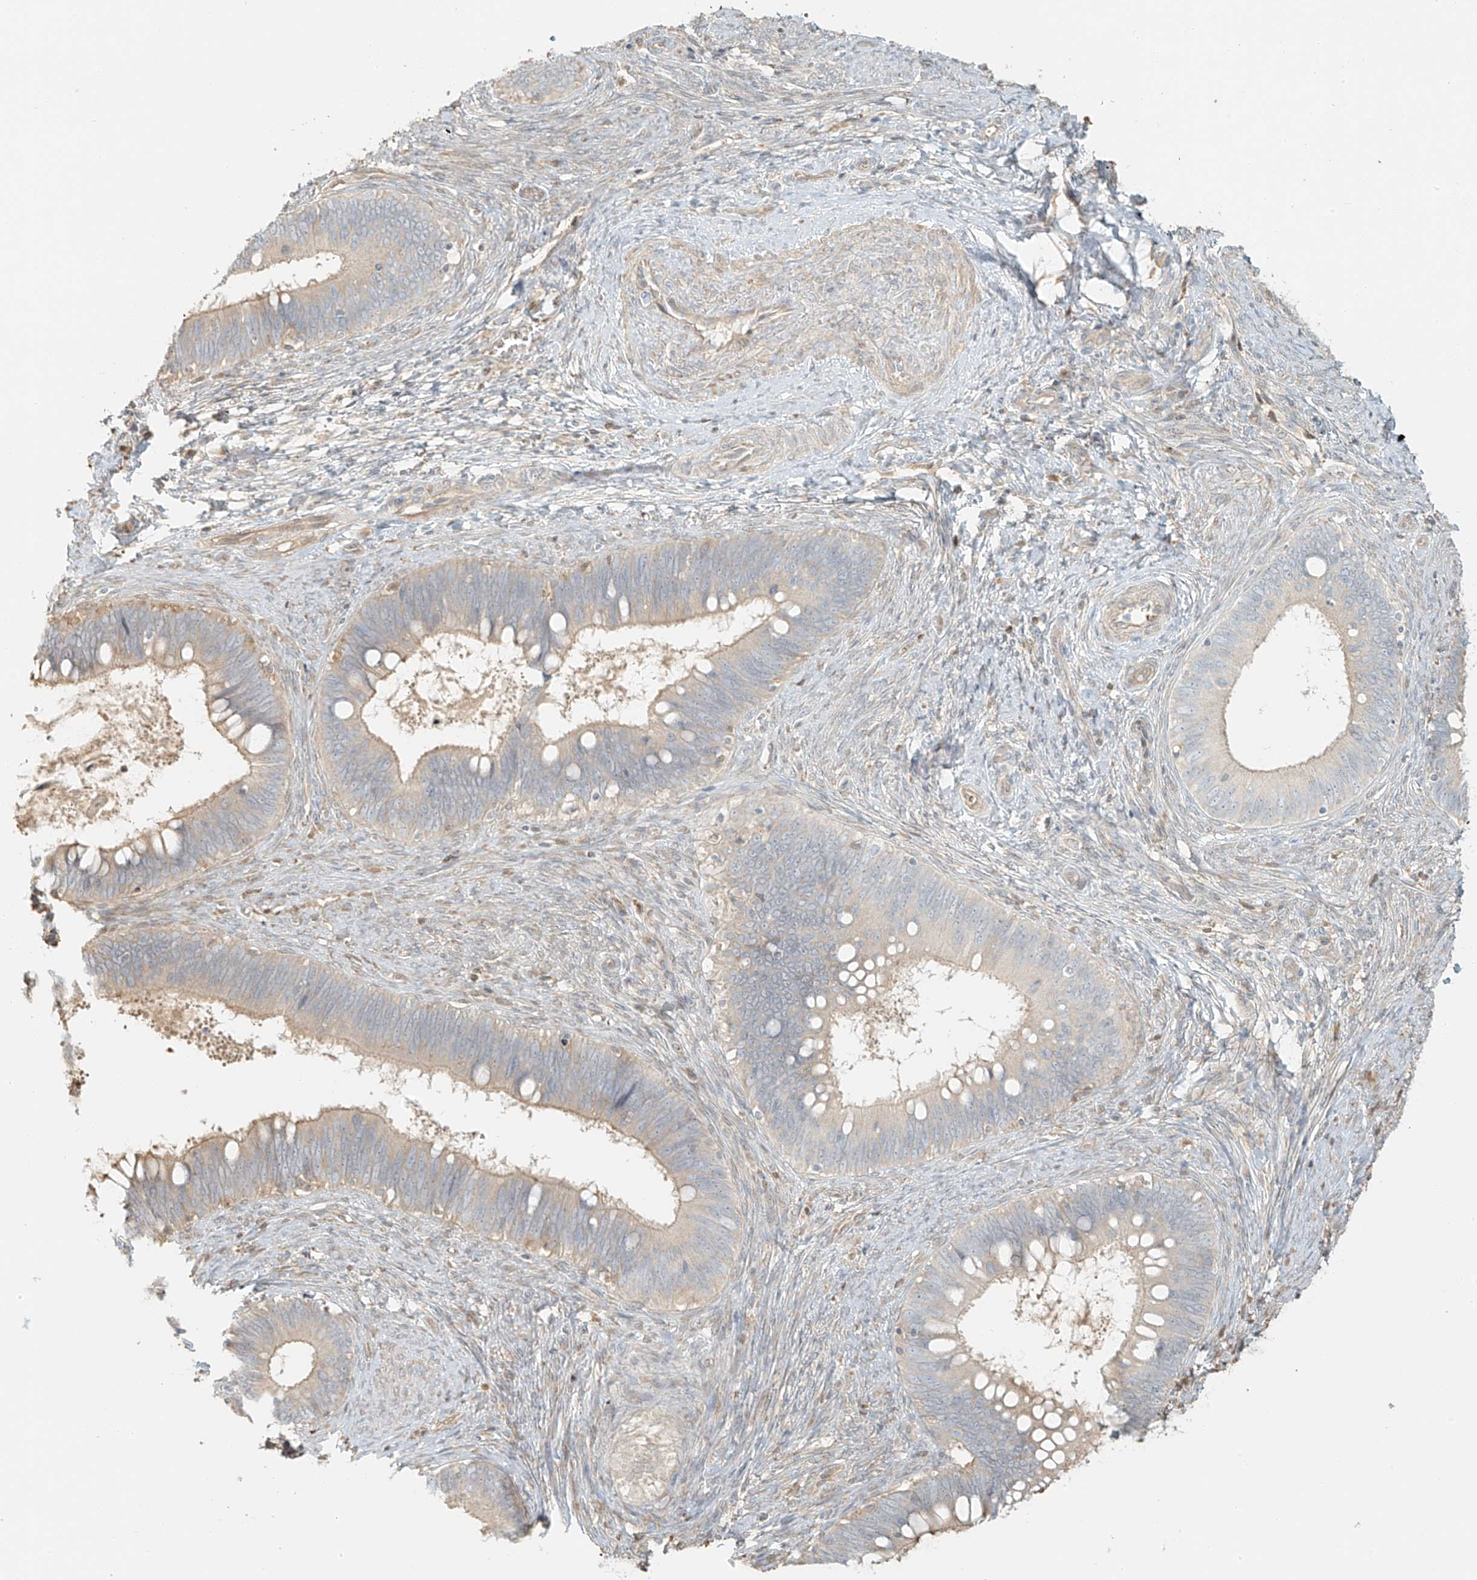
{"staining": {"intensity": "weak", "quantity": "<25%", "location": "cytoplasmic/membranous"}, "tissue": "cervical cancer", "cell_type": "Tumor cells", "image_type": "cancer", "snomed": [{"axis": "morphology", "description": "Adenocarcinoma, NOS"}, {"axis": "topography", "description": "Cervix"}], "caption": "IHC micrograph of neoplastic tissue: cervical cancer (adenocarcinoma) stained with DAB (3,3'-diaminobenzidine) shows no significant protein positivity in tumor cells.", "gene": "UPK1B", "patient": {"sex": "female", "age": 42}}